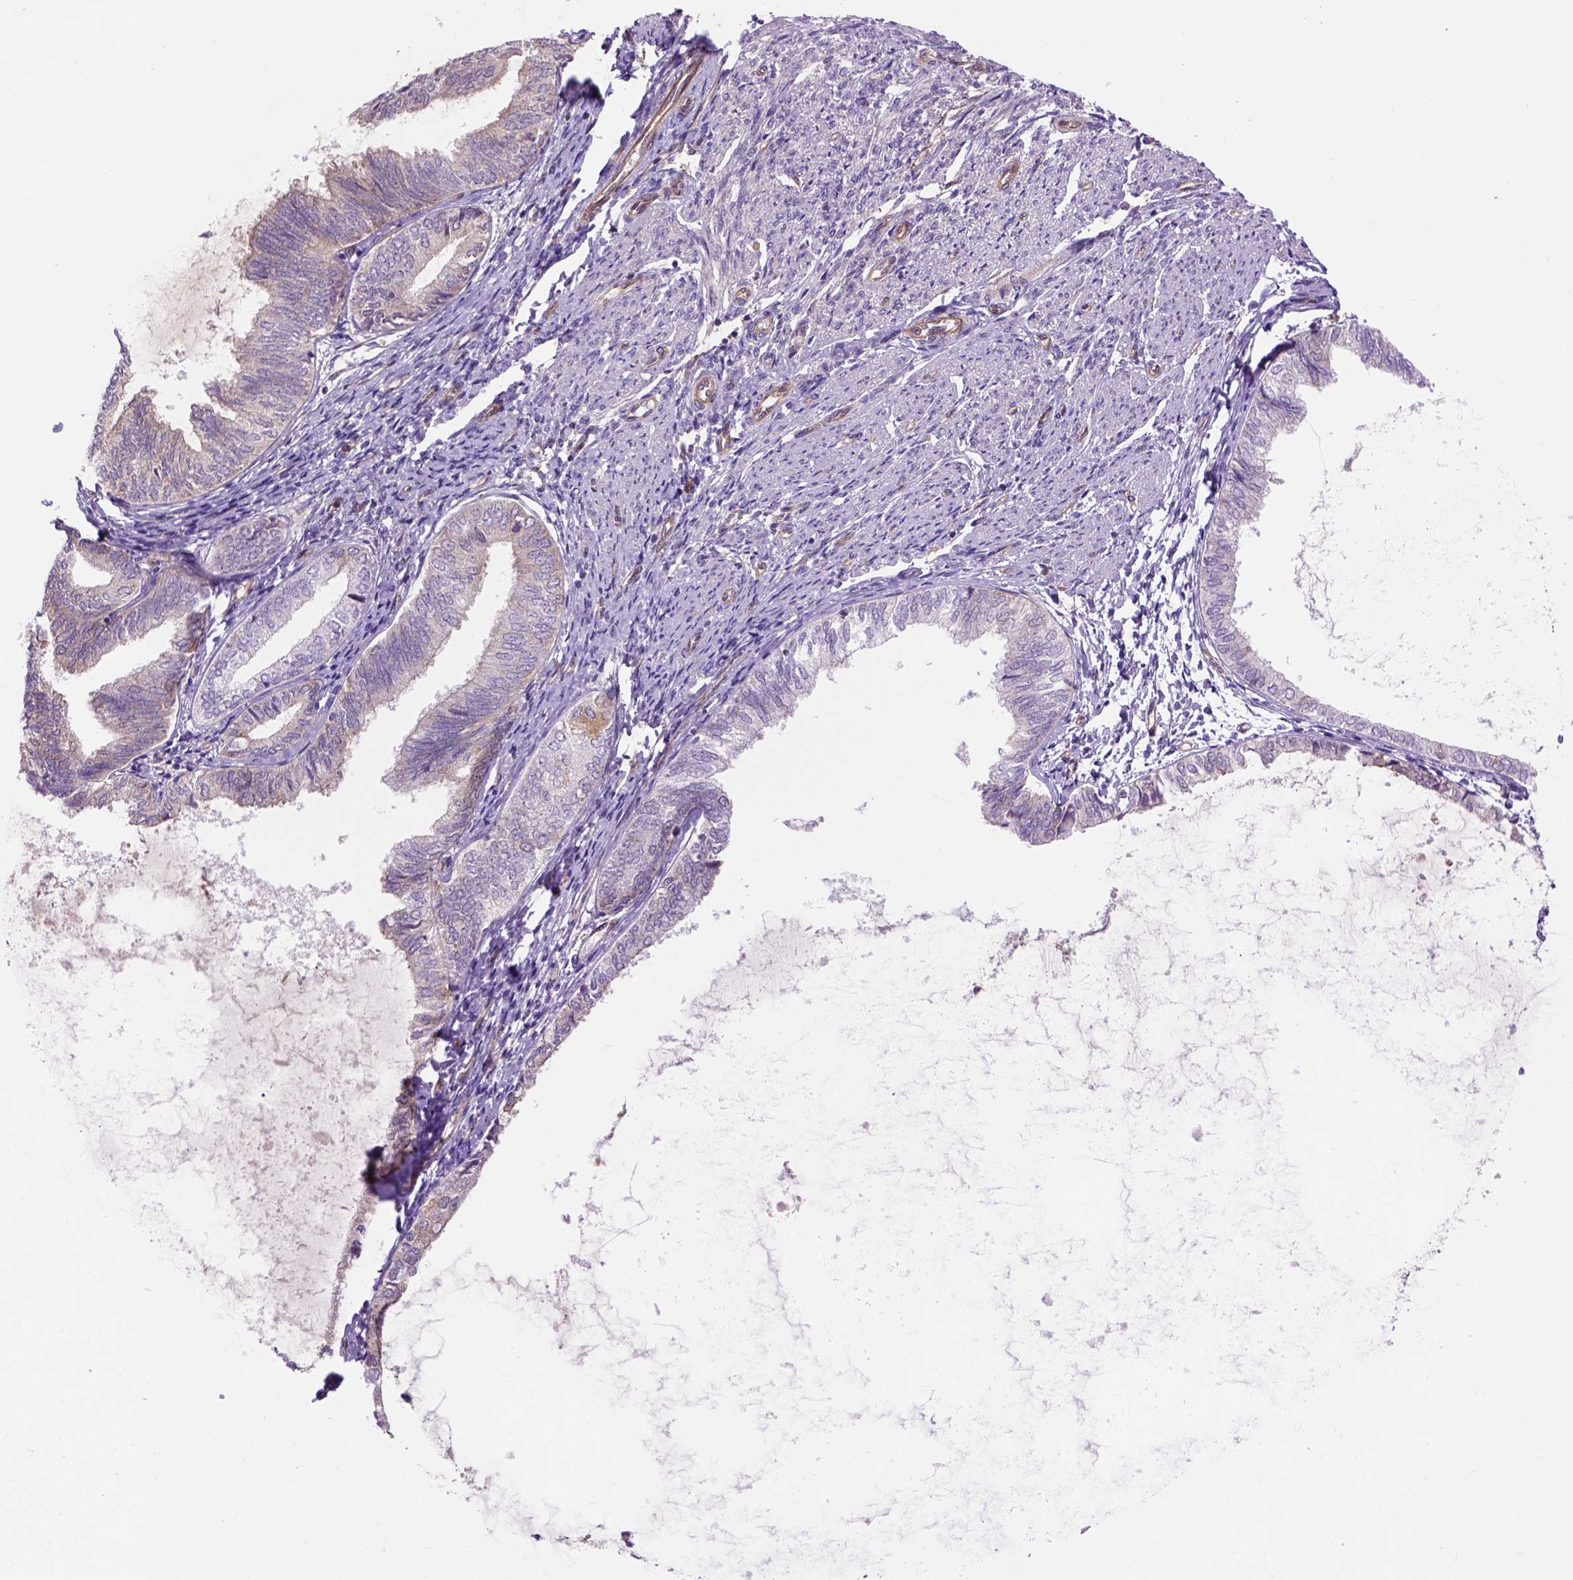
{"staining": {"intensity": "negative", "quantity": "none", "location": "none"}, "tissue": "endometrial cancer", "cell_type": "Tumor cells", "image_type": "cancer", "snomed": [{"axis": "morphology", "description": "Adenocarcinoma, NOS"}, {"axis": "topography", "description": "Endometrium"}], "caption": "IHC photomicrograph of neoplastic tissue: human endometrial cancer (adenocarcinoma) stained with DAB (3,3'-diaminobenzidine) shows no significant protein staining in tumor cells.", "gene": "CASKIN2", "patient": {"sex": "female", "age": 68}}